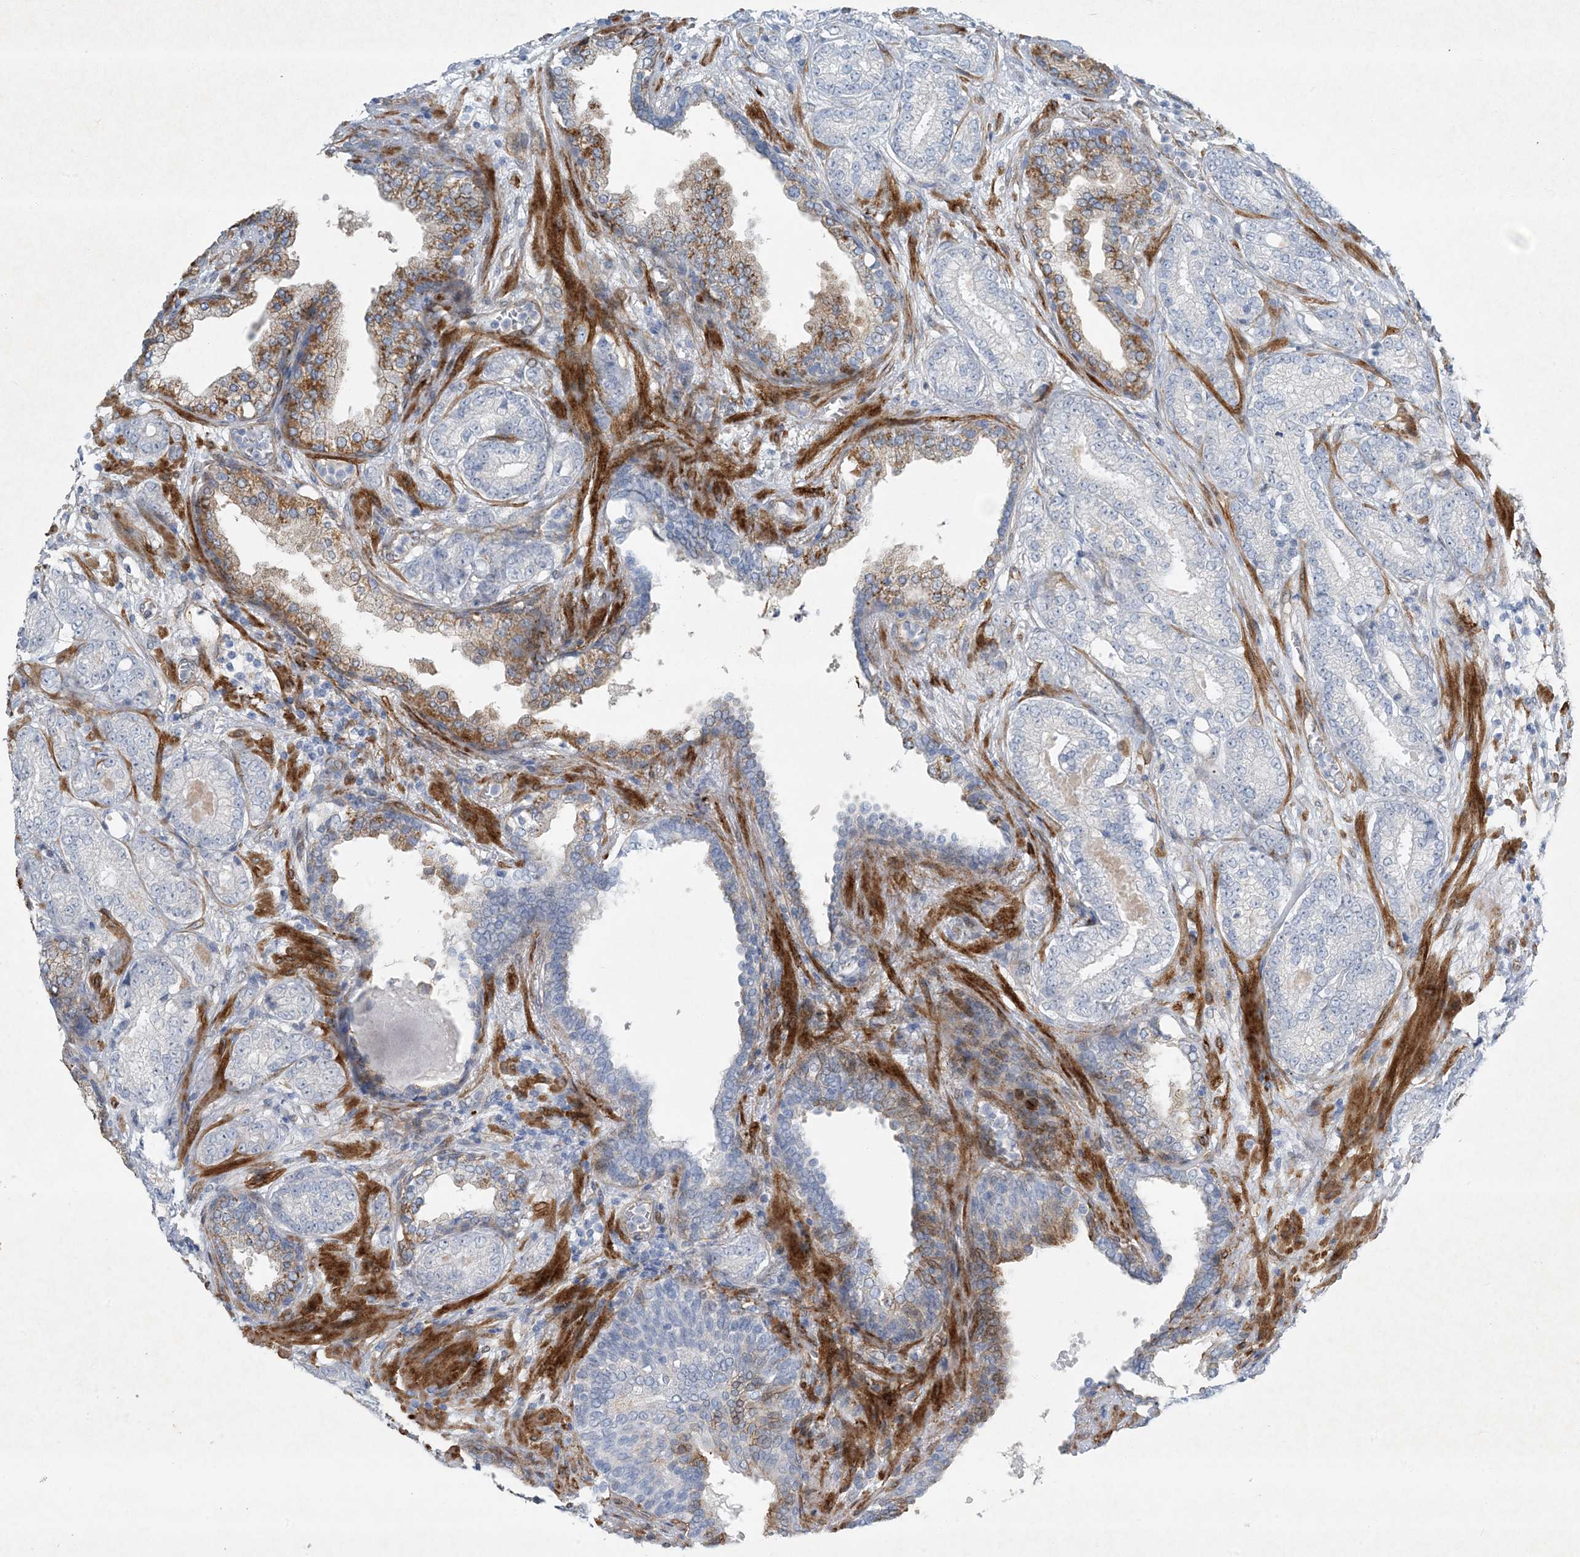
{"staining": {"intensity": "negative", "quantity": "none", "location": "none"}, "tissue": "prostate cancer", "cell_type": "Tumor cells", "image_type": "cancer", "snomed": [{"axis": "morphology", "description": "Adenocarcinoma, High grade"}, {"axis": "topography", "description": "Prostate"}], "caption": "The image demonstrates no staining of tumor cells in prostate adenocarcinoma (high-grade).", "gene": "PGM5", "patient": {"sex": "male", "age": 61}}